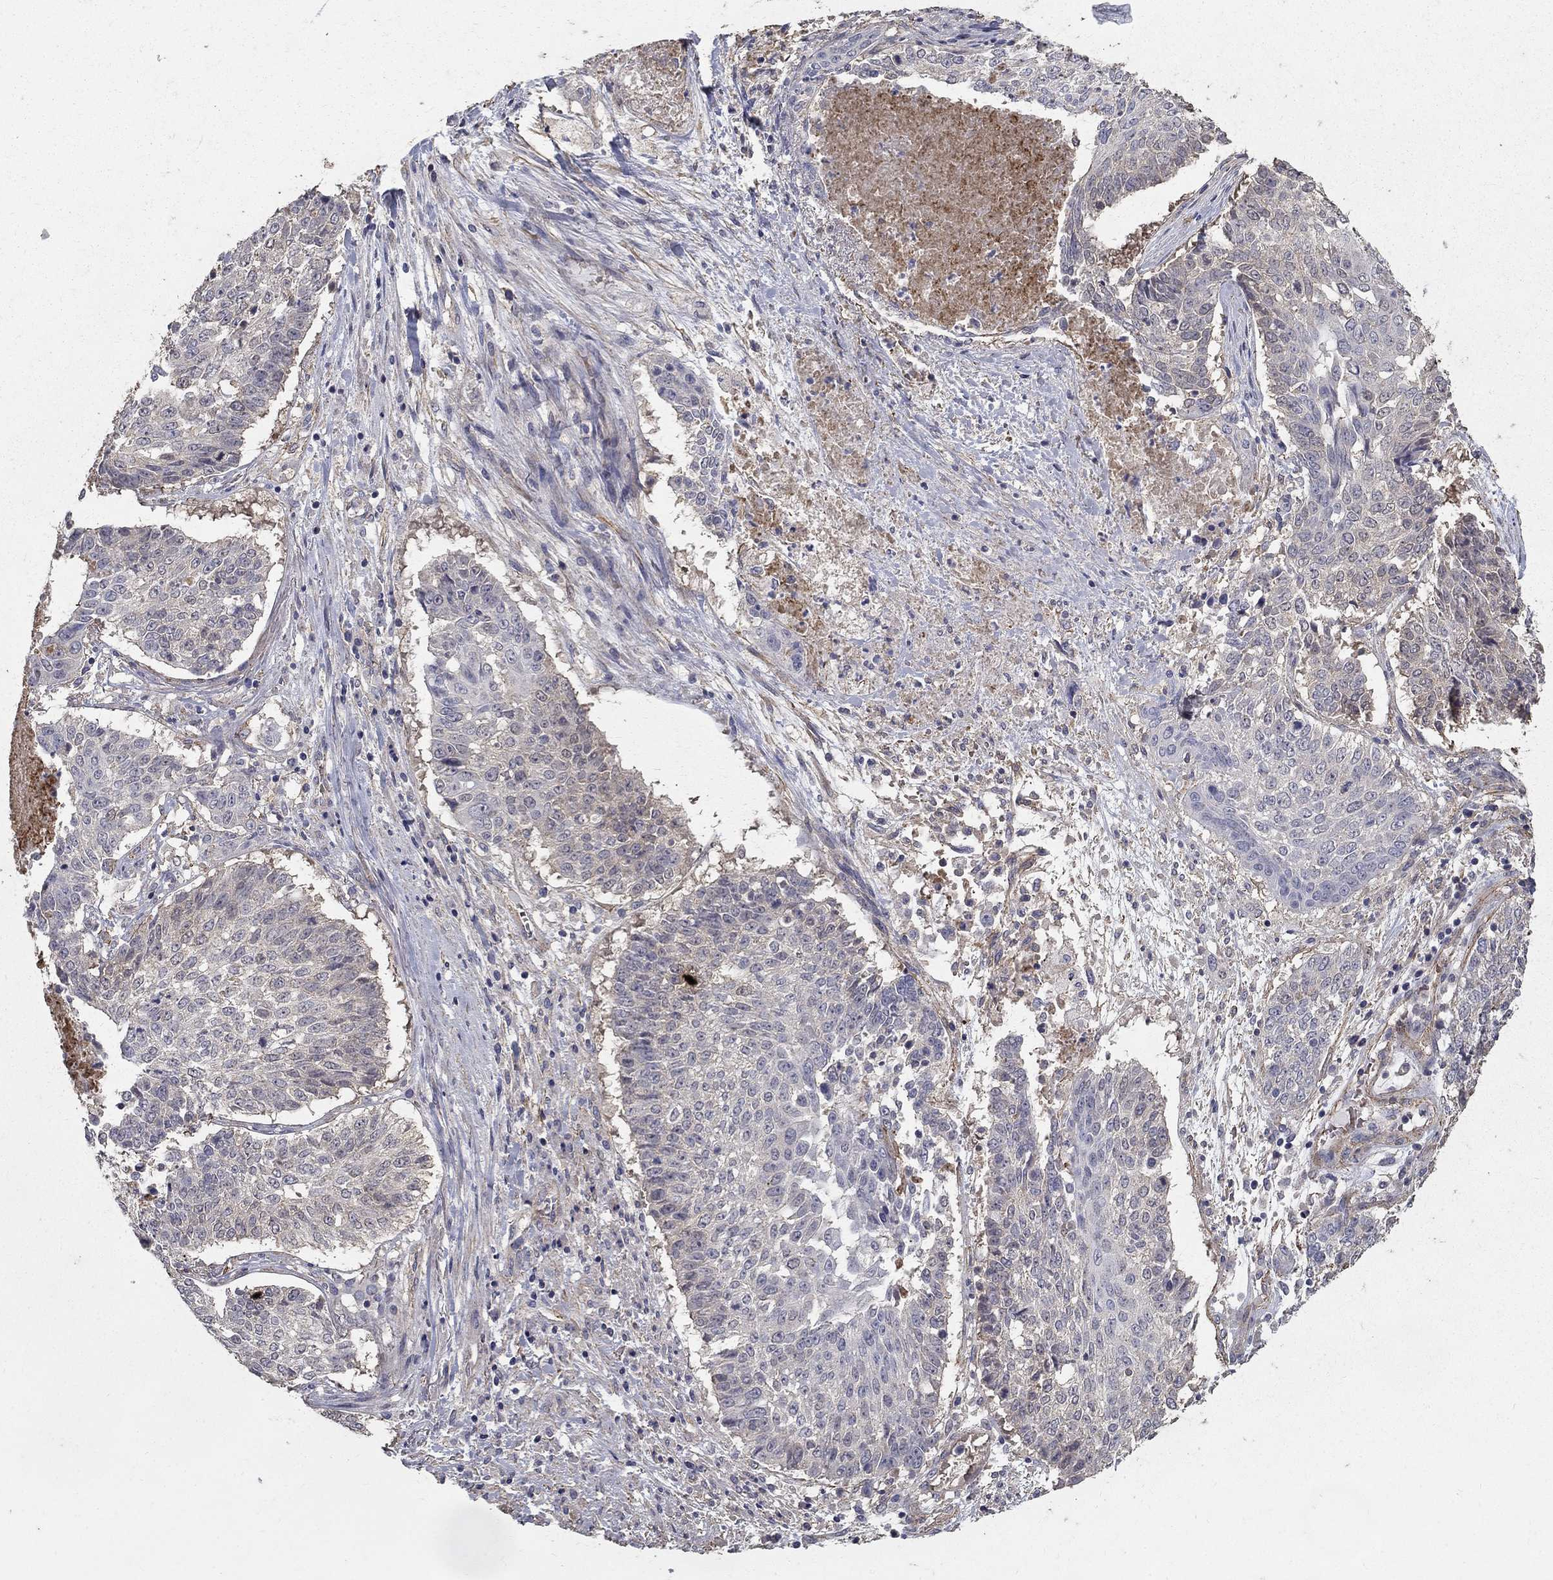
{"staining": {"intensity": "negative", "quantity": "none", "location": "none"}, "tissue": "lung cancer", "cell_type": "Tumor cells", "image_type": "cancer", "snomed": [{"axis": "morphology", "description": "Squamous cell carcinoma, NOS"}, {"axis": "topography", "description": "Lung"}], "caption": "Immunohistochemistry micrograph of neoplastic tissue: squamous cell carcinoma (lung) stained with DAB (3,3'-diaminobenzidine) shows no significant protein expression in tumor cells.", "gene": "MPP2", "patient": {"sex": "male", "age": 64}}